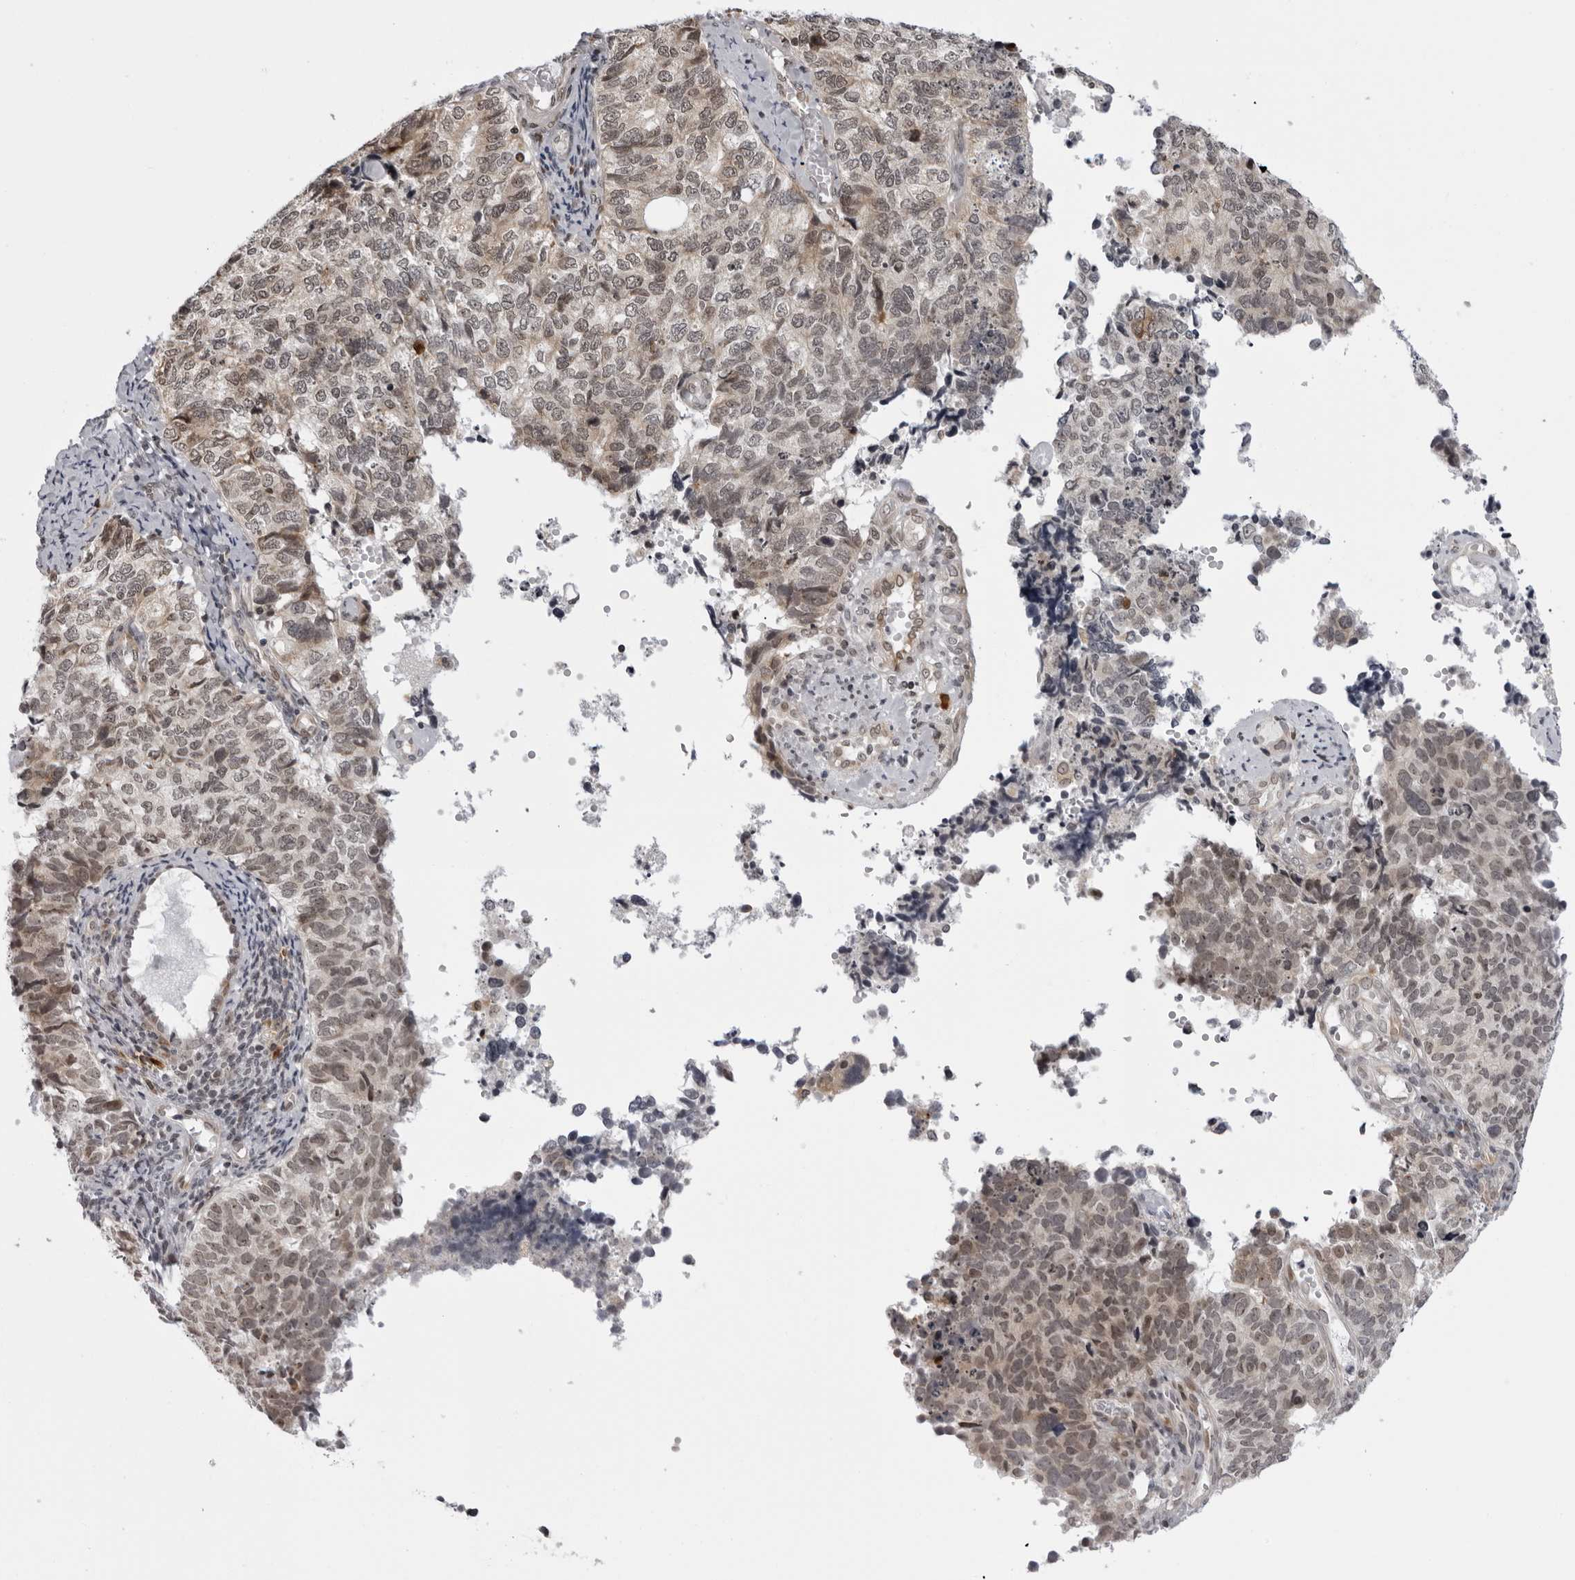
{"staining": {"intensity": "weak", "quantity": "<25%", "location": "cytoplasmic/membranous"}, "tissue": "cervical cancer", "cell_type": "Tumor cells", "image_type": "cancer", "snomed": [{"axis": "morphology", "description": "Squamous cell carcinoma, NOS"}, {"axis": "topography", "description": "Cervix"}], "caption": "A photomicrograph of human squamous cell carcinoma (cervical) is negative for staining in tumor cells.", "gene": "GCSAML", "patient": {"sex": "female", "age": 63}}